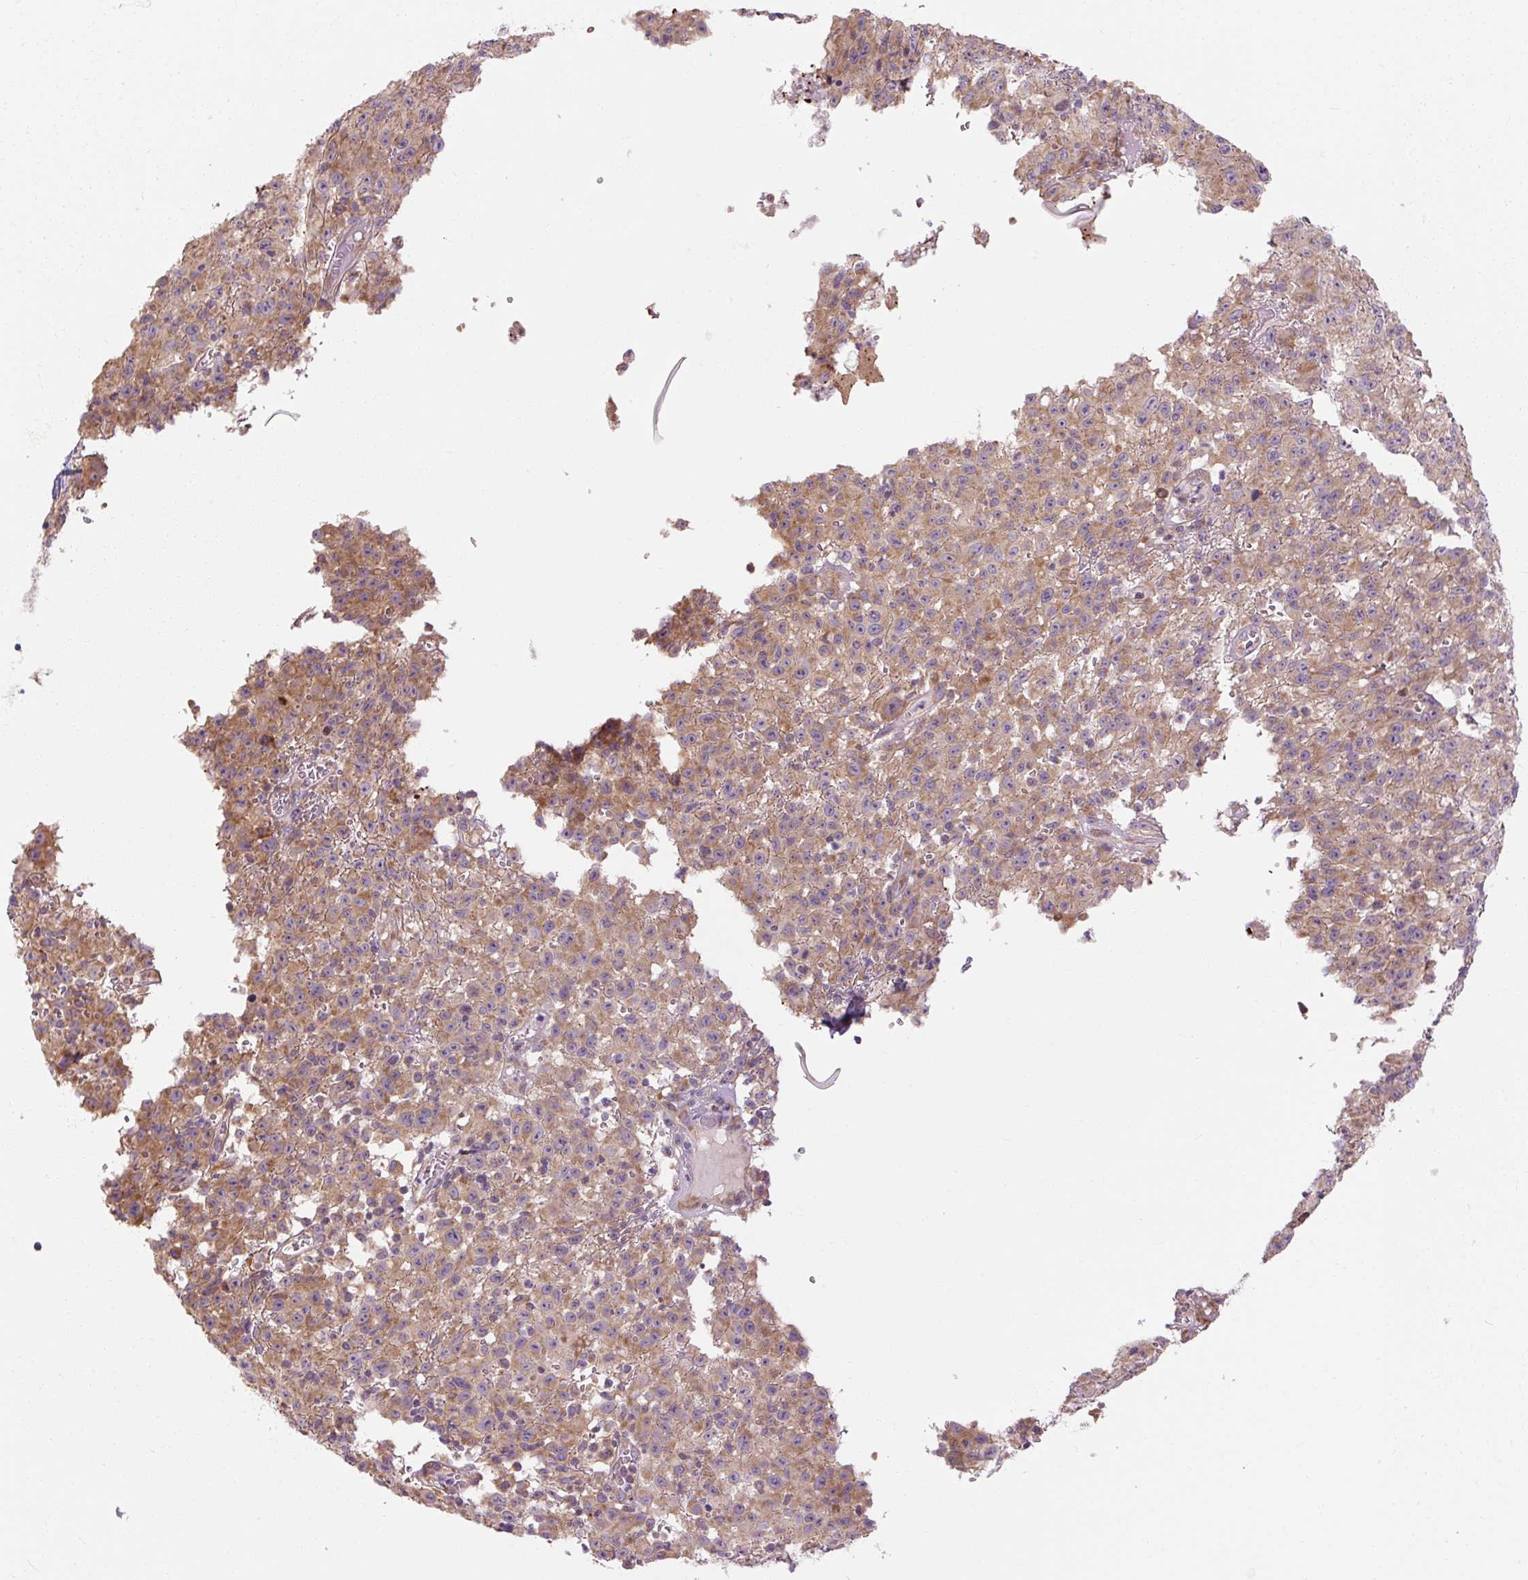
{"staining": {"intensity": "moderate", "quantity": "25%-75%", "location": "cytoplasmic/membranous"}, "tissue": "melanoma", "cell_type": "Tumor cells", "image_type": "cancer", "snomed": [{"axis": "morphology", "description": "Malignant melanoma, NOS"}, {"axis": "topography", "description": "Skin"}], "caption": "Melanoma stained with a protein marker reveals moderate staining in tumor cells.", "gene": "PRSS48", "patient": {"sex": "male", "age": 46}}